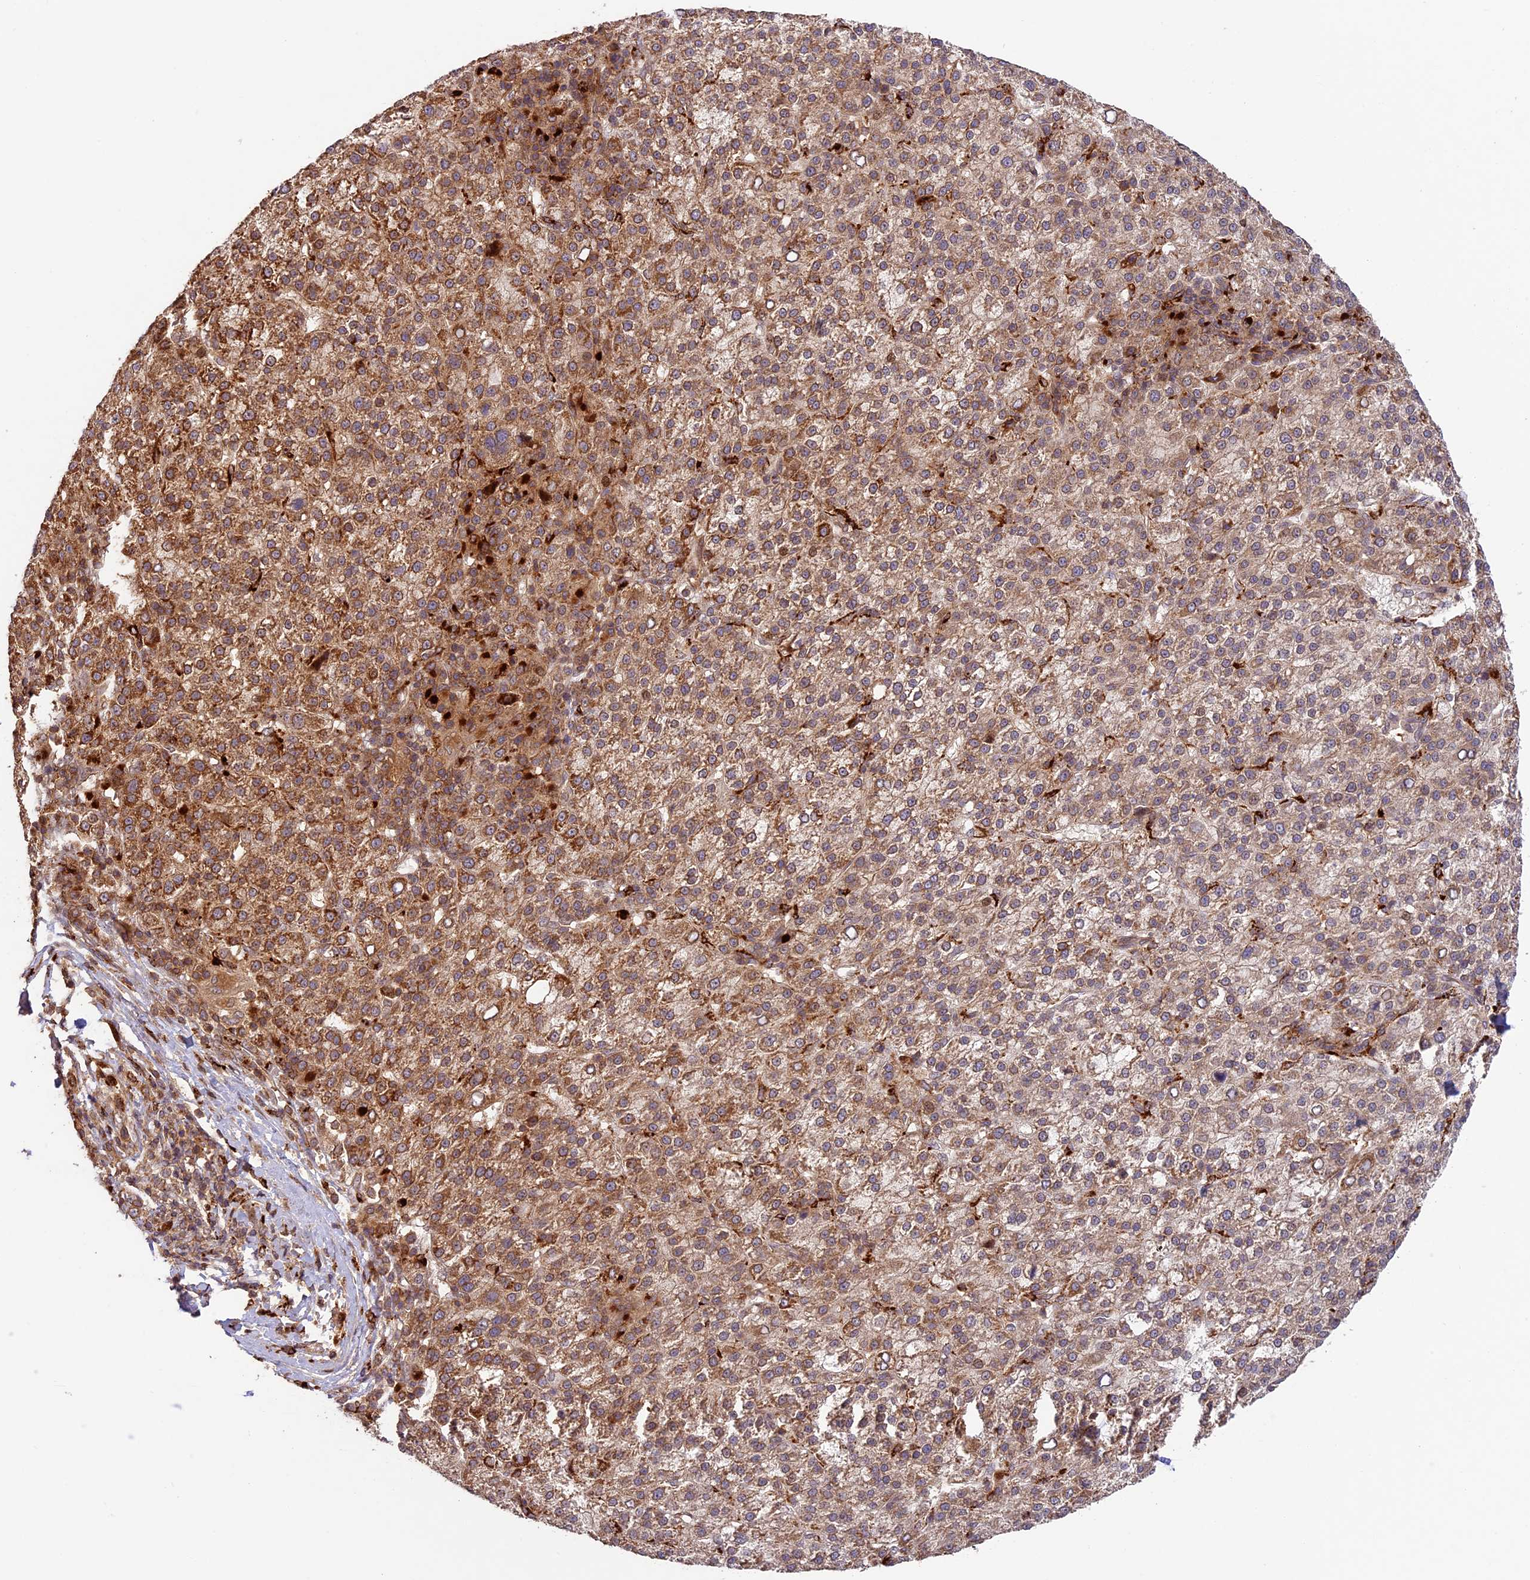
{"staining": {"intensity": "moderate", "quantity": ">75%", "location": "cytoplasmic/membranous"}, "tissue": "liver cancer", "cell_type": "Tumor cells", "image_type": "cancer", "snomed": [{"axis": "morphology", "description": "Carcinoma, Hepatocellular, NOS"}, {"axis": "topography", "description": "Liver"}], "caption": "Immunohistochemistry micrograph of neoplastic tissue: human liver cancer stained using immunohistochemistry (IHC) displays medium levels of moderate protein expression localized specifically in the cytoplasmic/membranous of tumor cells, appearing as a cytoplasmic/membranous brown color.", "gene": "DGKH", "patient": {"sex": "female", "age": 58}}